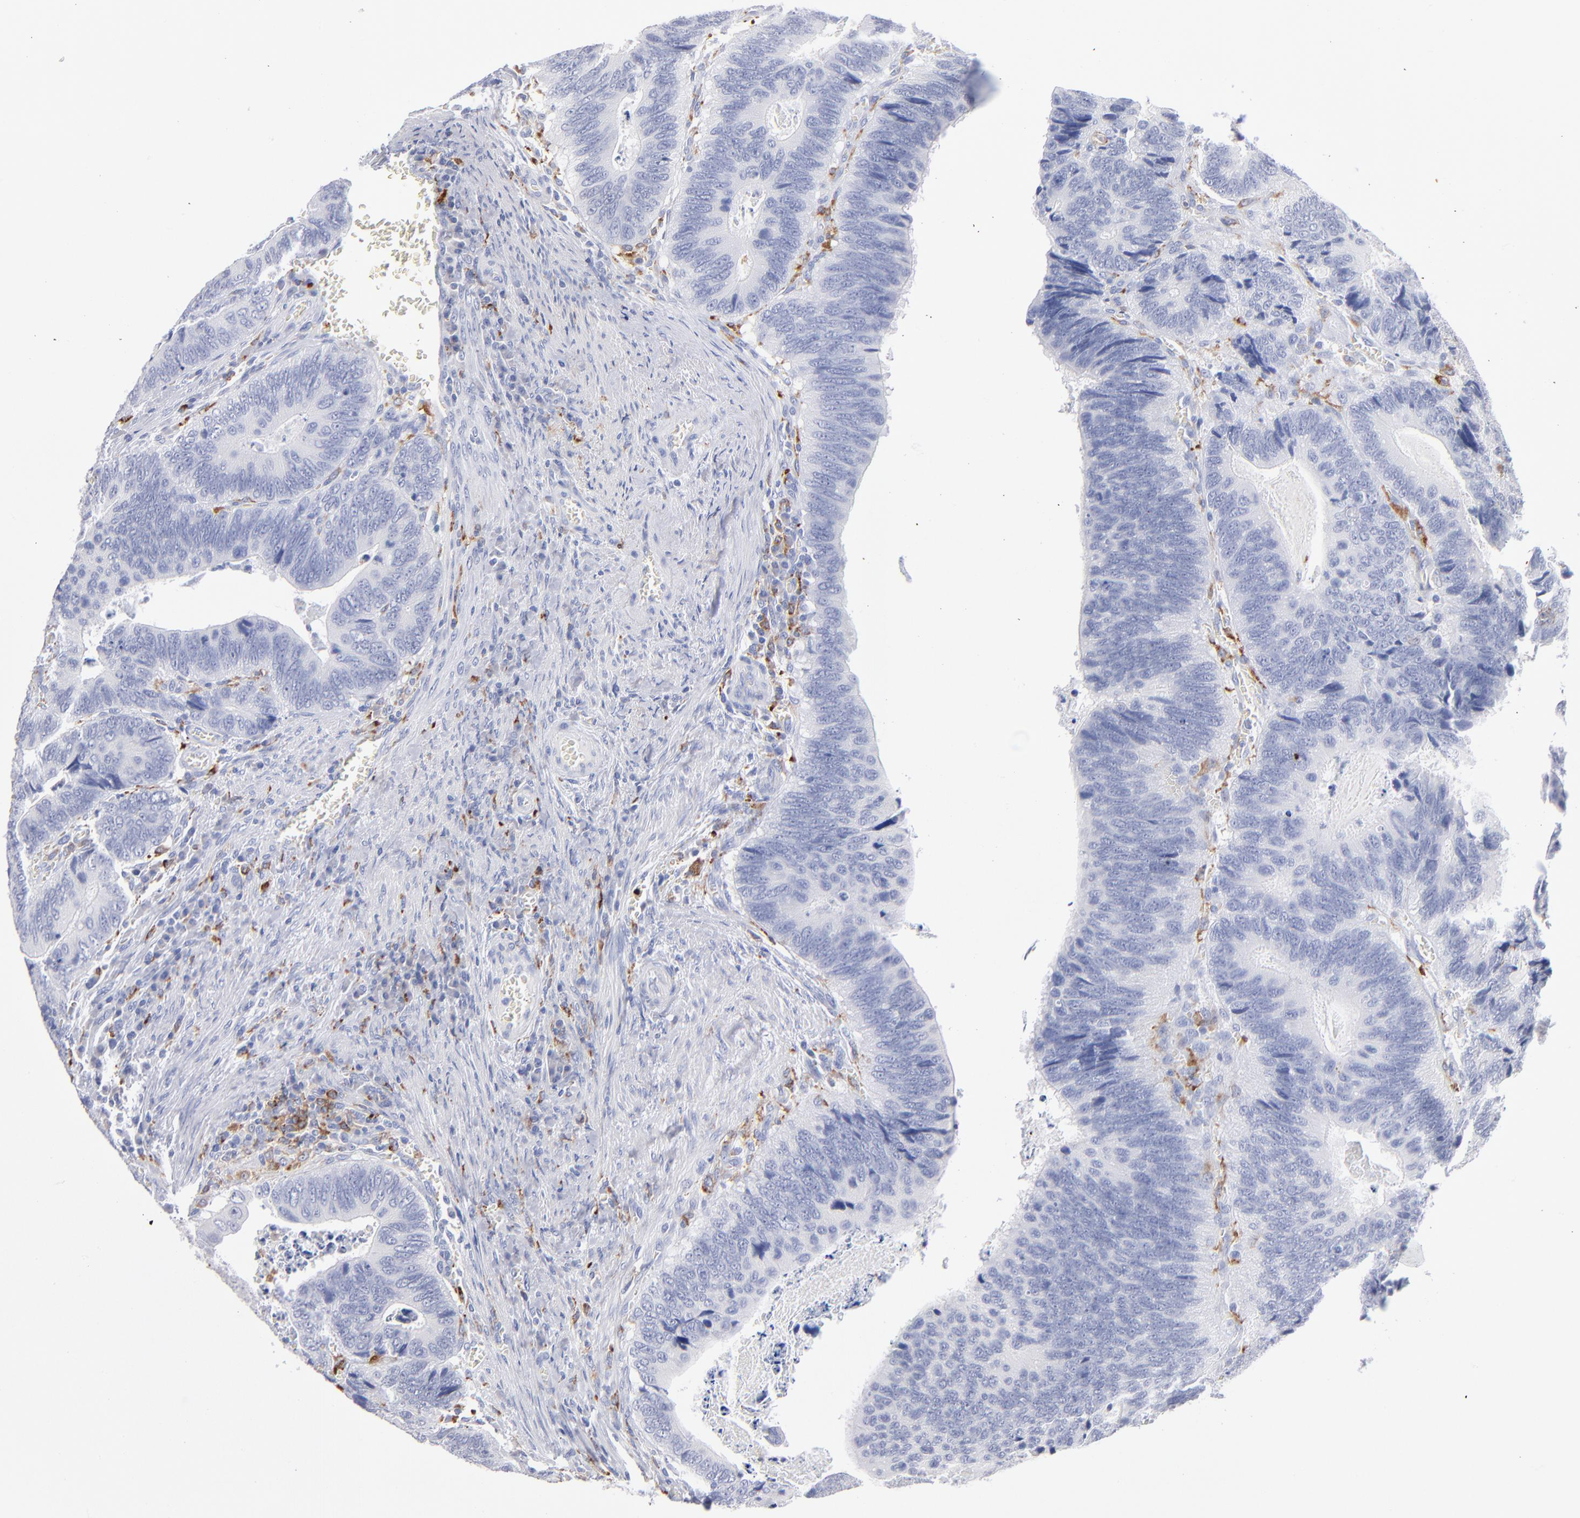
{"staining": {"intensity": "negative", "quantity": "none", "location": "none"}, "tissue": "colorectal cancer", "cell_type": "Tumor cells", "image_type": "cancer", "snomed": [{"axis": "morphology", "description": "Adenocarcinoma, NOS"}, {"axis": "topography", "description": "Colon"}], "caption": "Immunohistochemistry (IHC) photomicrograph of colorectal adenocarcinoma stained for a protein (brown), which exhibits no staining in tumor cells.", "gene": "CD180", "patient": {"sex": "male", "age": 72}}